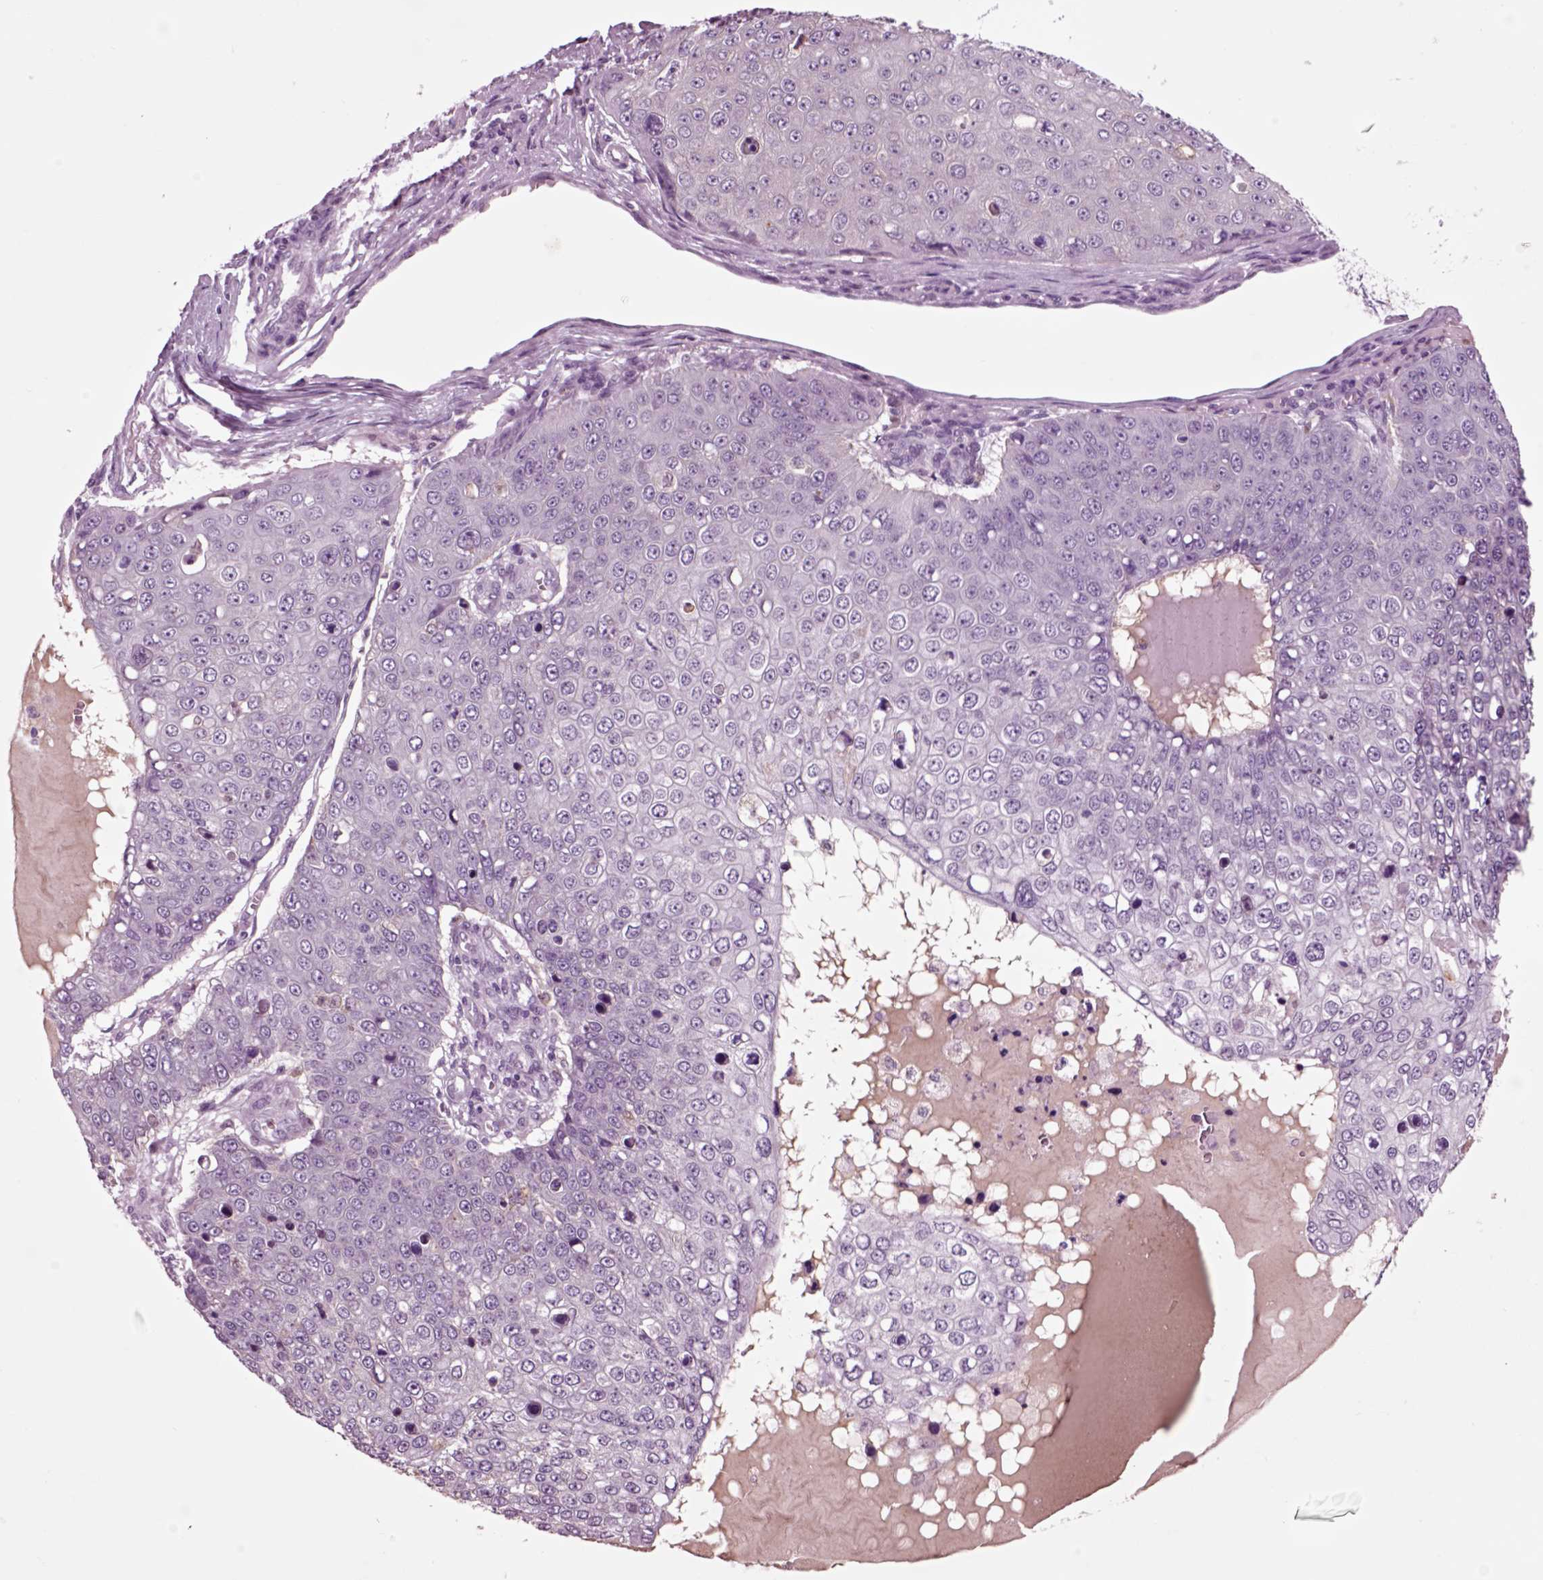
{"staining": {"intensity": "negative", "quantity": "none", "location": "none"}, "tissue": "skin cancer", "cell_type": "Tumor cells", "image_type": "cancer", "snomed": [{"axis": "morphology", "description": "Squamous cell carcinoma, NOS"}, {"axis": "topography", "description": "Skin"}], "caption": "The immunohistochemistry (IHC) photomicrograph has no significant staining in tumor cells of skin squamous cell carcinoma tissue. (DAB (3,3'-diaminobenzidine) IHC visualized using brightfield microscopy, high magnification).", "gene": "CHGB", "patient": {"sex": "male", "age": 71}}